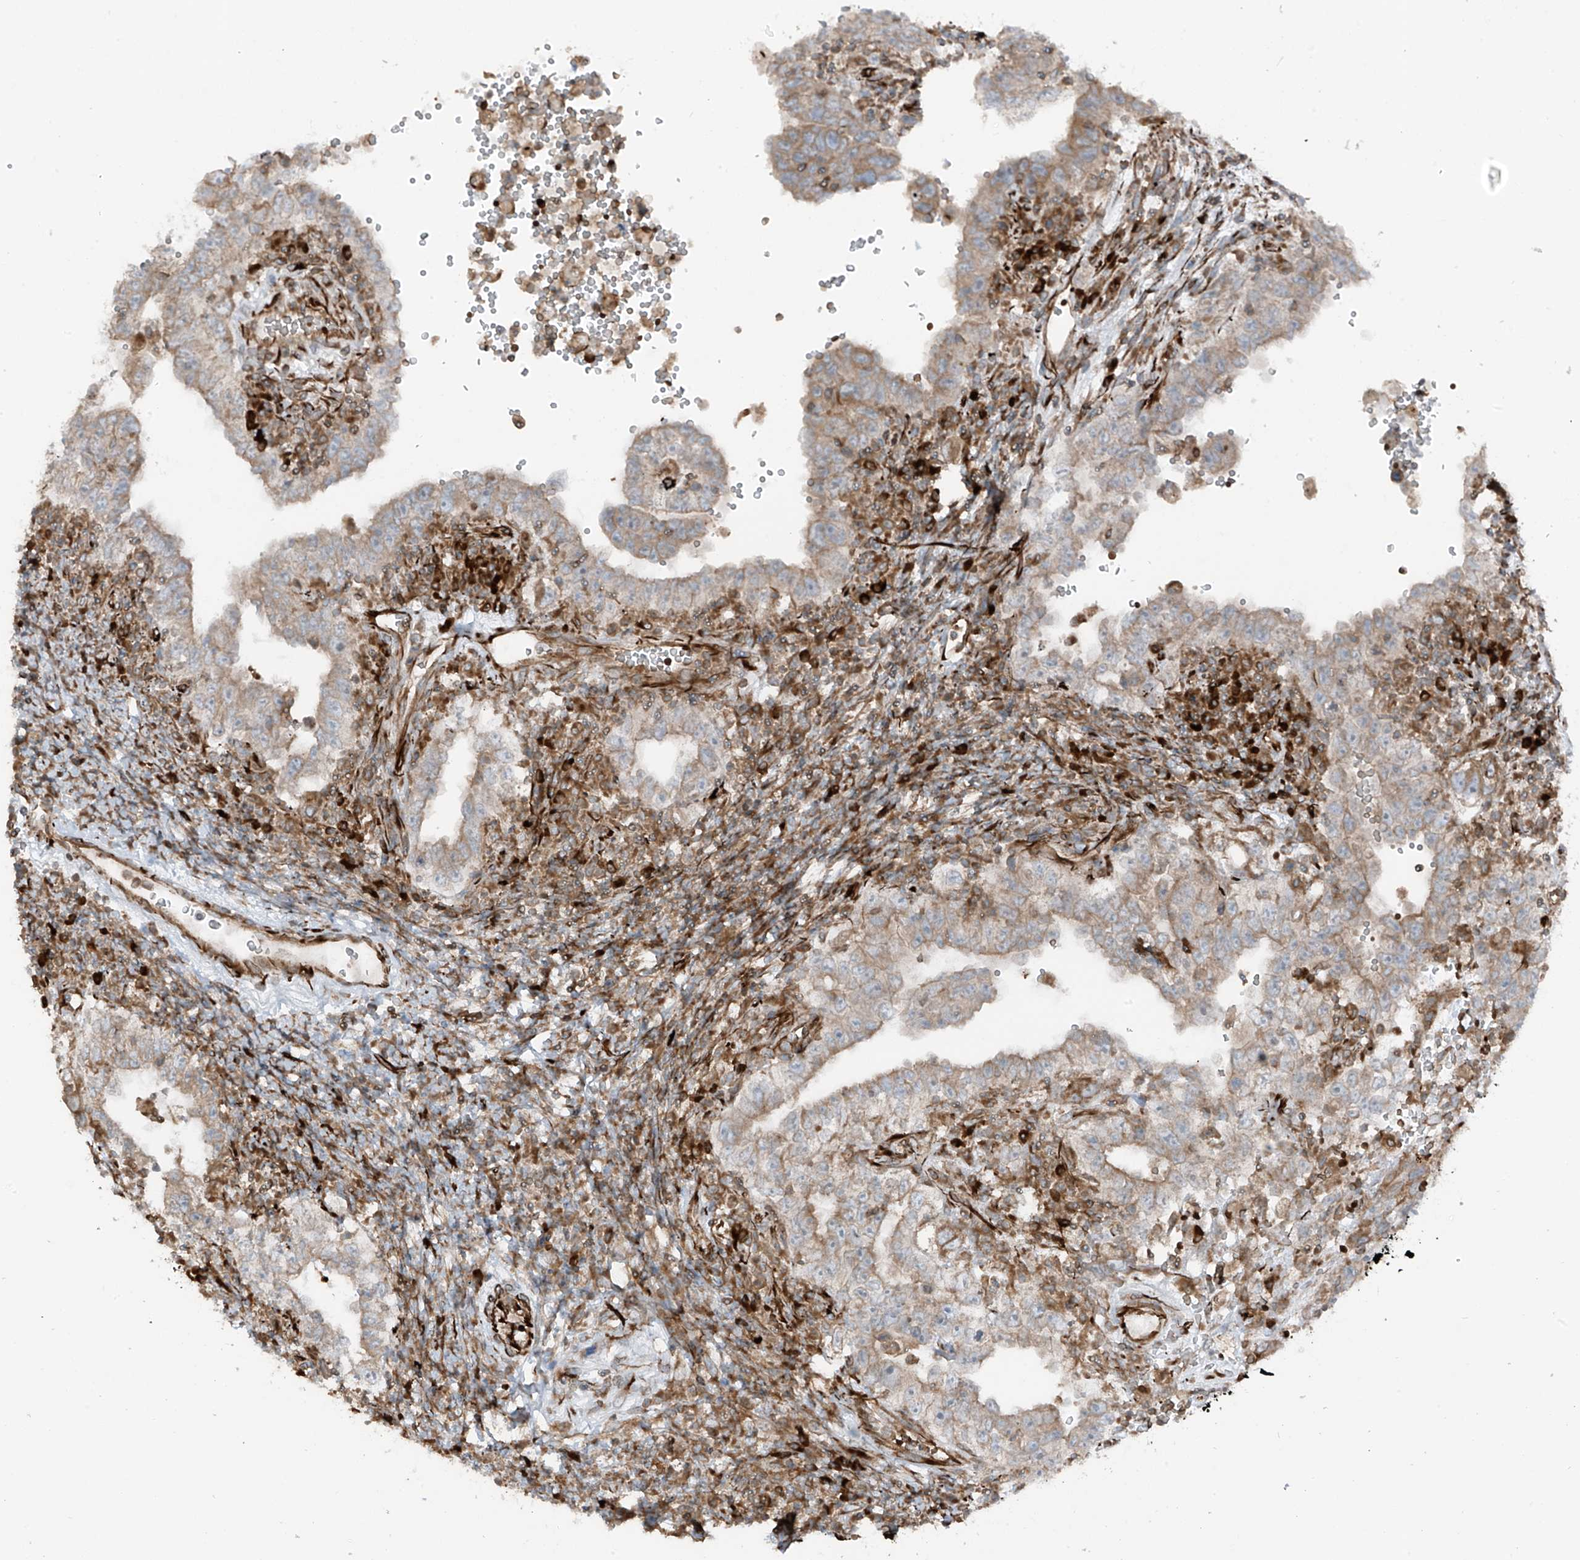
{"staining": {"intensity": "weak", "quantity": ">75%", "location": "cytoplasmic/membranous"}, "tissue": "testis cancer", "cell_type": "Tumor cells", "image_type": "cancer", "snomed": [{"axis": "morphology", "description": "Carcinoma, Embryonal, NOS"}, {"axis": "topography", "description": "Testis"}], "caption": "The immunohistochemical stain highlights weak cytoplasmic/membranous expression in tumor cells of embryonal carcinoma (testis) tissue.", "gene": "ERLEC1", "patient": {"sex": "male", "age": 26}}